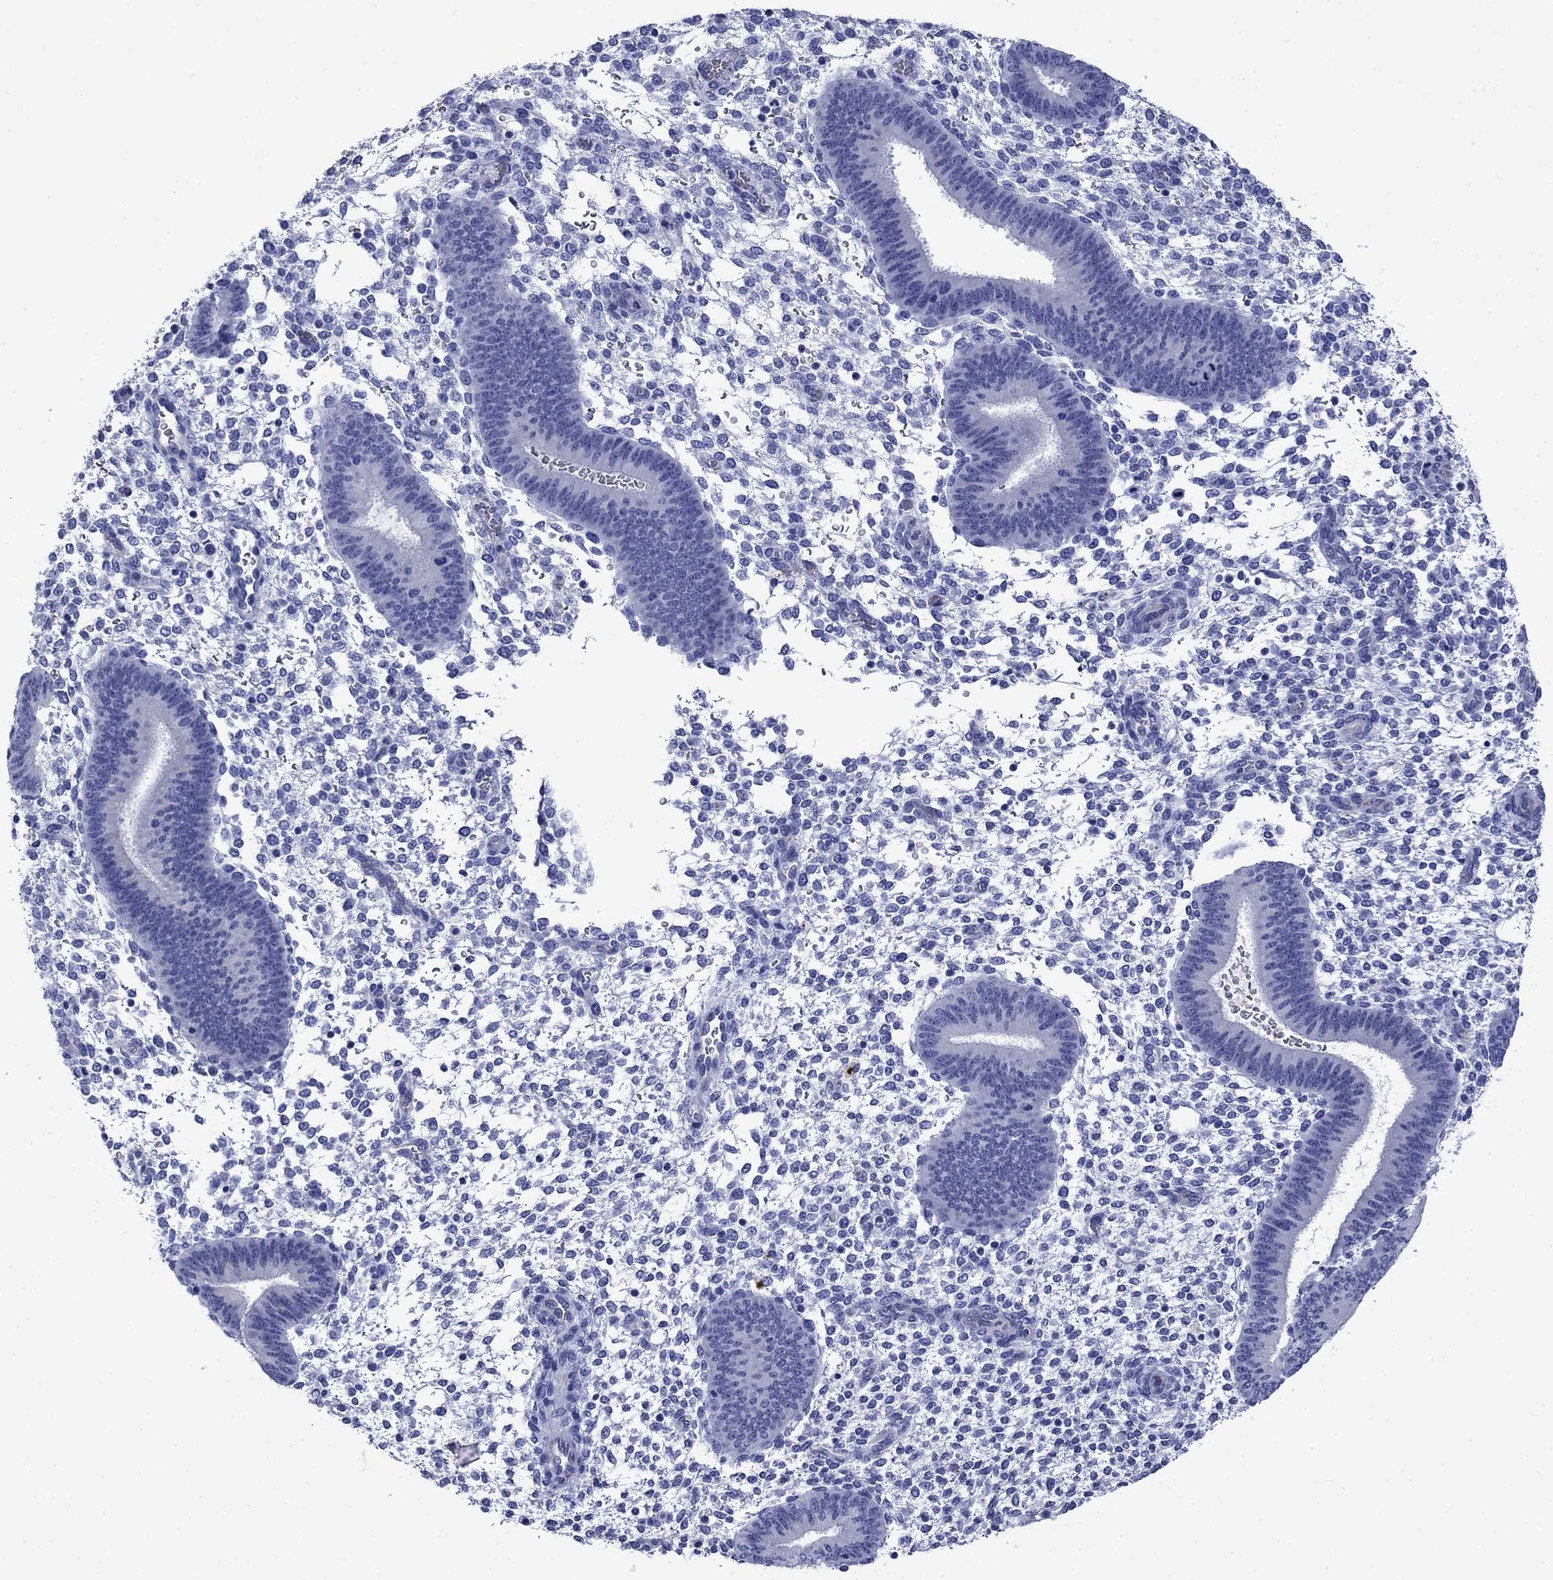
{"staining": {"intensity": "negative", "quantity": "none", "location": "none"}, "tissue": "endometrium", "cell_type": "Cells in endometrial stroma", "image_type": "normal", "snomed": [{"axis": "morphology", "description": "Normal tissue, NOS"}, {"axis": "topography", "description": "Endometrium"}], "caption": "Immunohistochemistry (IHC) histopathology image of normal human endometrium stained for a protein (brown), which shows no positivity in cells in endometrial stroma.", "gene": "SLC1A2", "patient": {"sex": "female", "age": 39}}